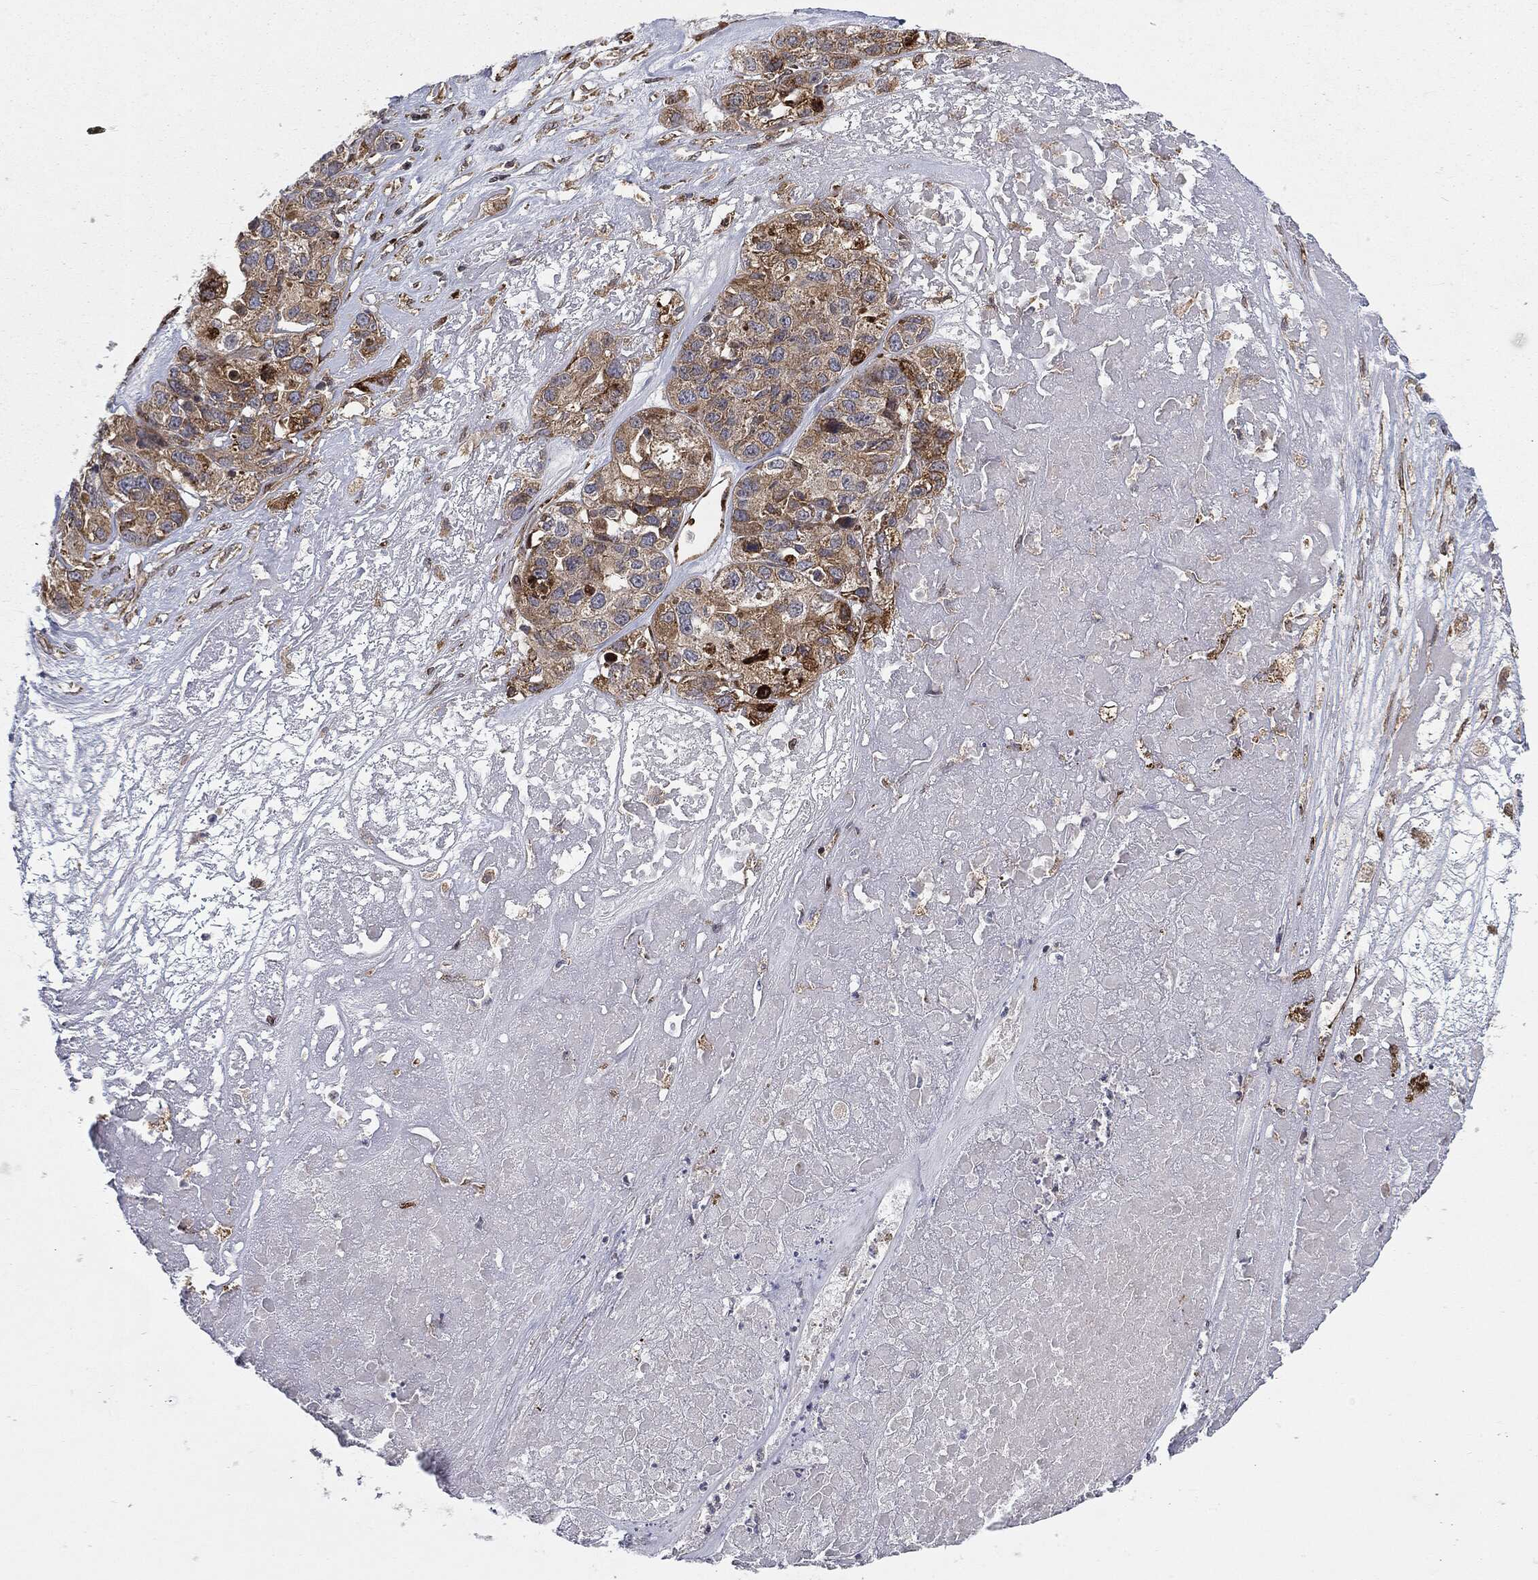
{"staining": {"intensity": "moderate", "quantity": ">75%", "location": "cytoplasmic/membranous"}, "tissue": "ovarian cancer", "cell_type": "Tumor cells", "image_type": "cancer", "snomed": [{"axis": "morphology", "description": "Cystadenocarcinoma, serous, NOS"}, {"axis": "topography", "description": "Ovary"}], "caption": "Immunohistochemistry image of neoplastic tissue: human serous cystadenocarcinoma (ovarian) stained using immunohistochemistry displays medium levels of moderate protein expression localized specifically in the cytoplasmic/membranous of tumor cells, appearing as a cytoplasmic/membranous brown color.", "gene": "CYLD", "patient": {"sex": "female", "age": 87}}